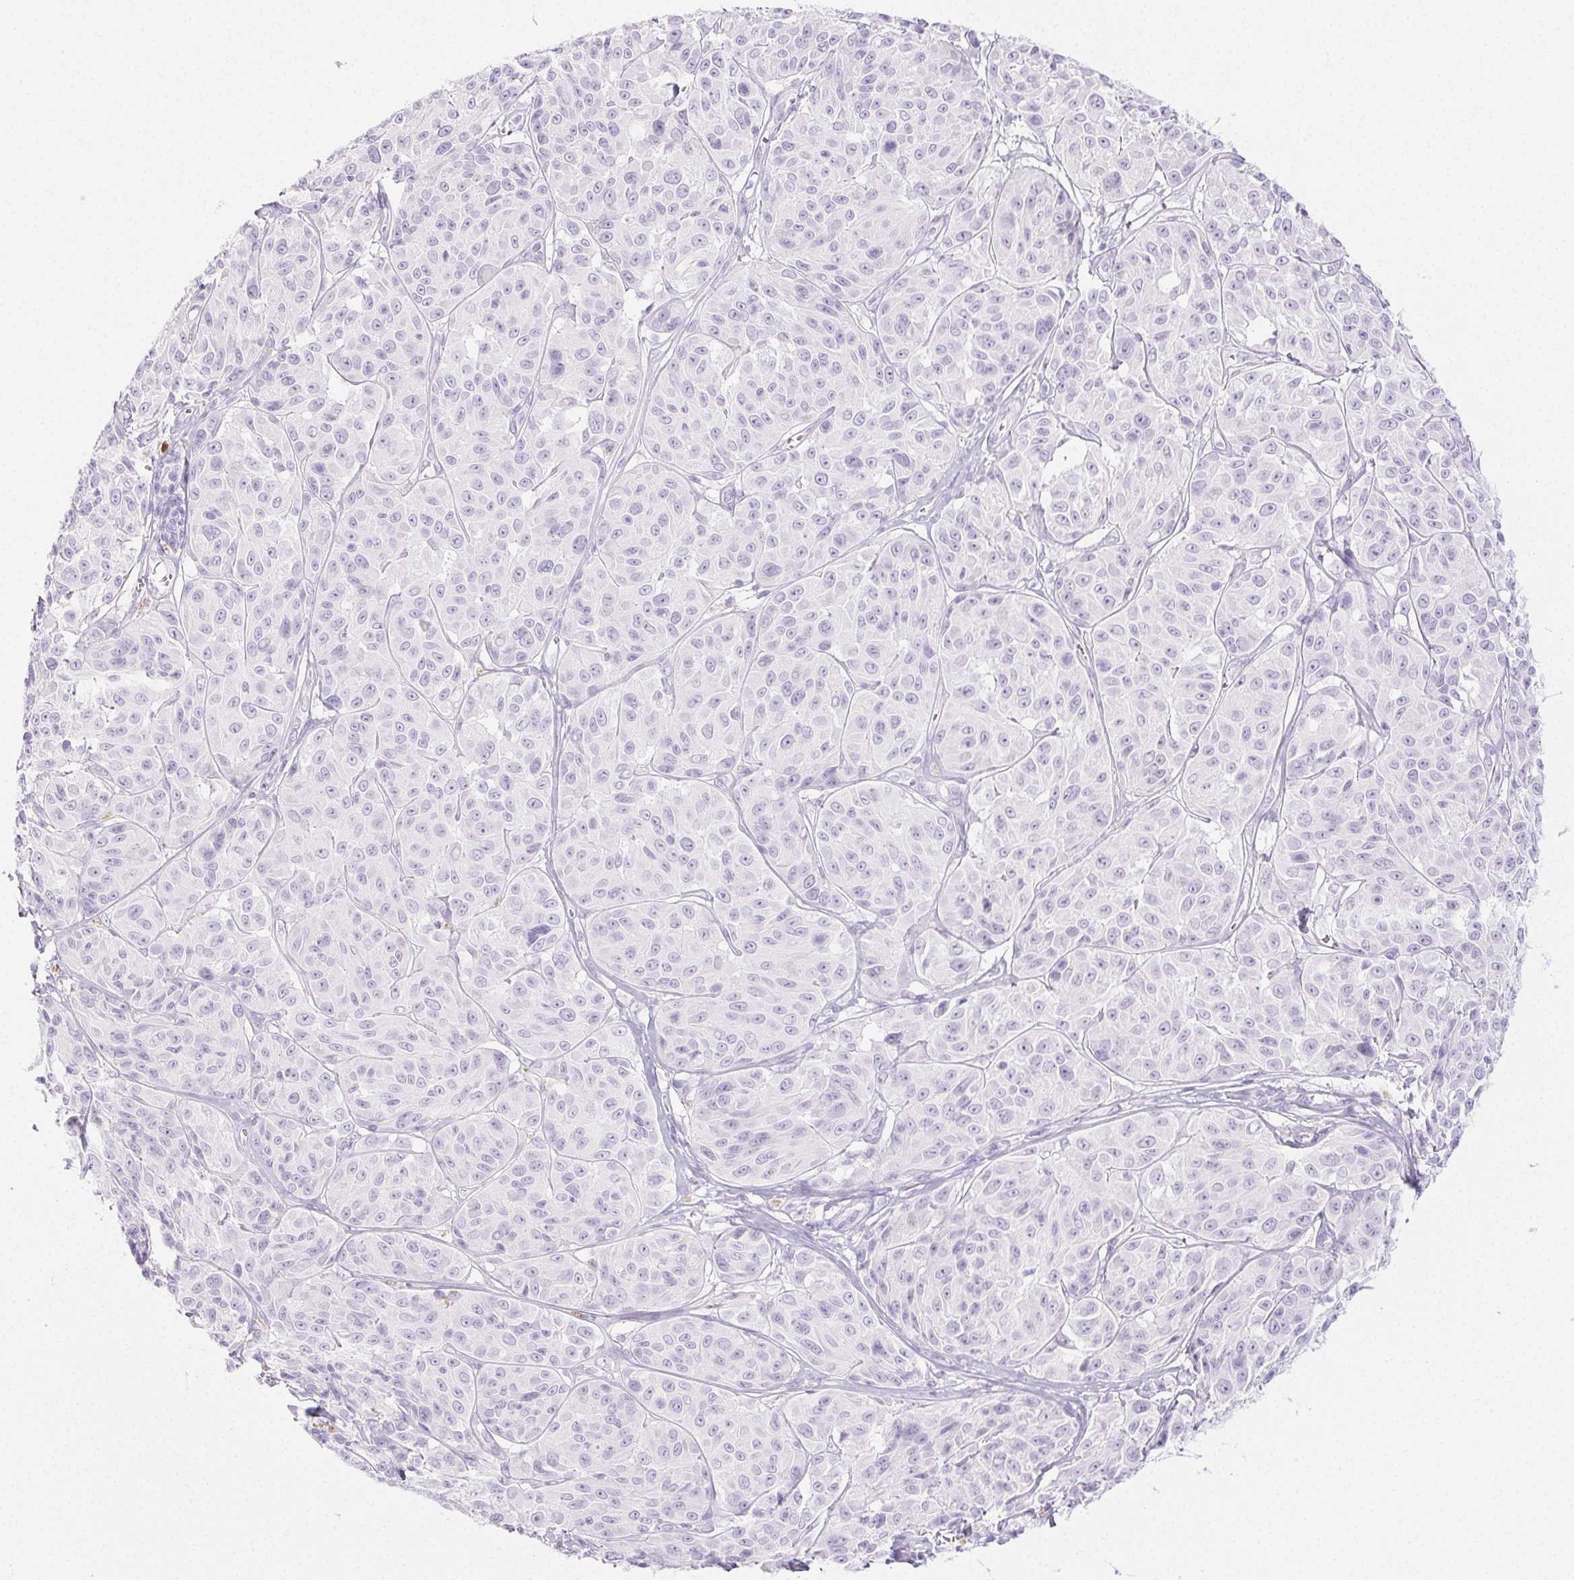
{"staining": {"intensity": "negative", "quantity": "none", "location": "none"}, "tissue": "melanoma", "cell_type": "Tumor cells", "image_type": "cancer", "snomed": [{"axis": "morphology", "description": "Malignant melanoma, NOS"}, {"axis": "topography", "description": "Skin"}], "caption": "A high-resolution histopathology image shows IHC staining of melanoma, which demonstrates no significant expression in tumor cells.", "gene": "PI3", "patient": {"sex": "male", "age": 91}}